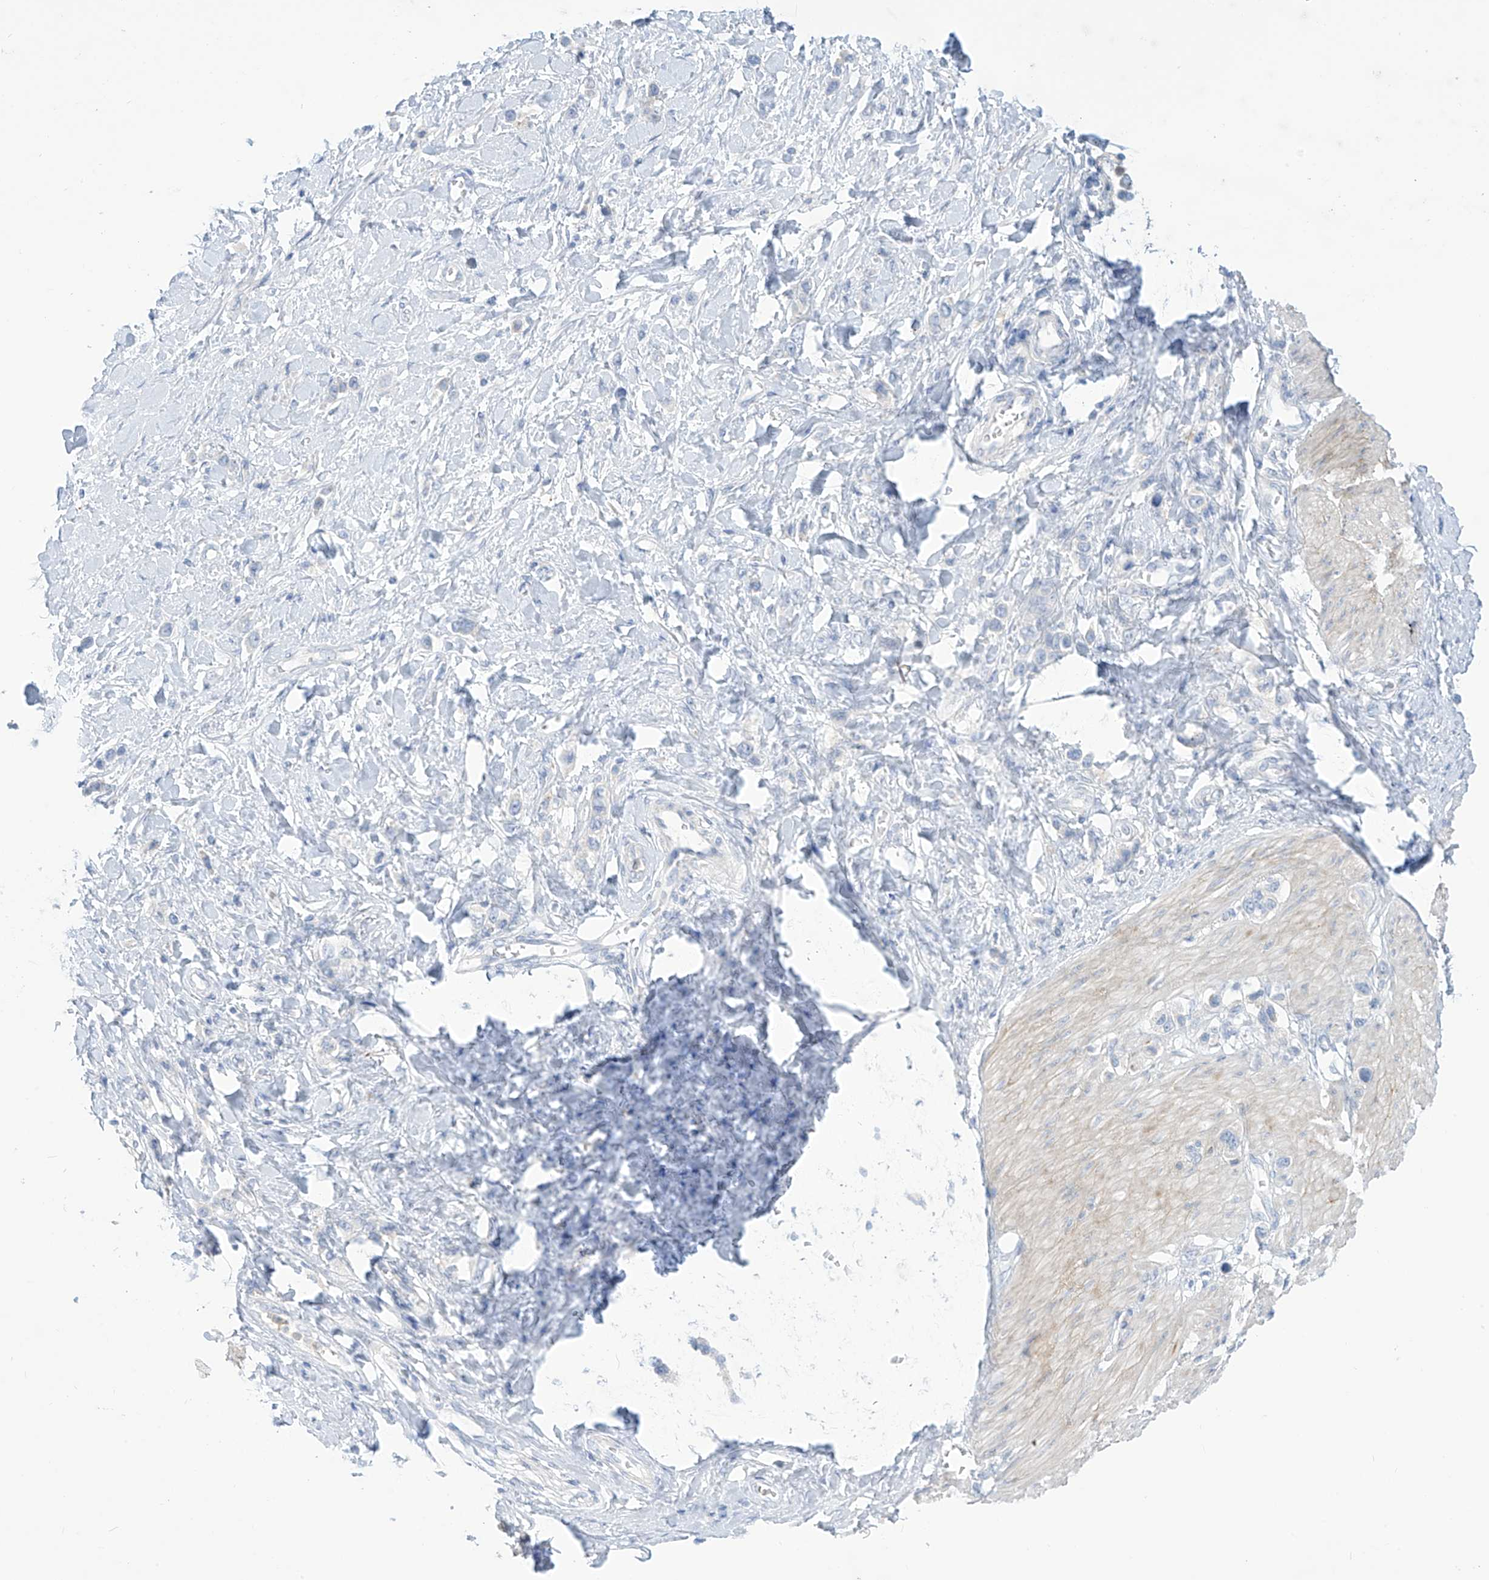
{"staining": {"intensity": "negative", "quantity": "none", "location": "none"}, "tissue": "stomach cancer", "cell_type": "Tumor cells", "image_type": "cancer", "snomed": [{"axis": "morphology", "description": "Normal tissue, NOS"}, {"axis": "morphology", "description": "Adenocarcinoma, NOS"}, {"axis": "topography", "description": "Stomach, upper"}, {"axis": "topography", "description": "Stomach"}], "caption": "Protein analysis of stomach cancer exhibits no significant staining in tumor cells. Nuclei are stained in blue.", "gene": "FABP2", "patient": {"sex": "female", "age": 65}}